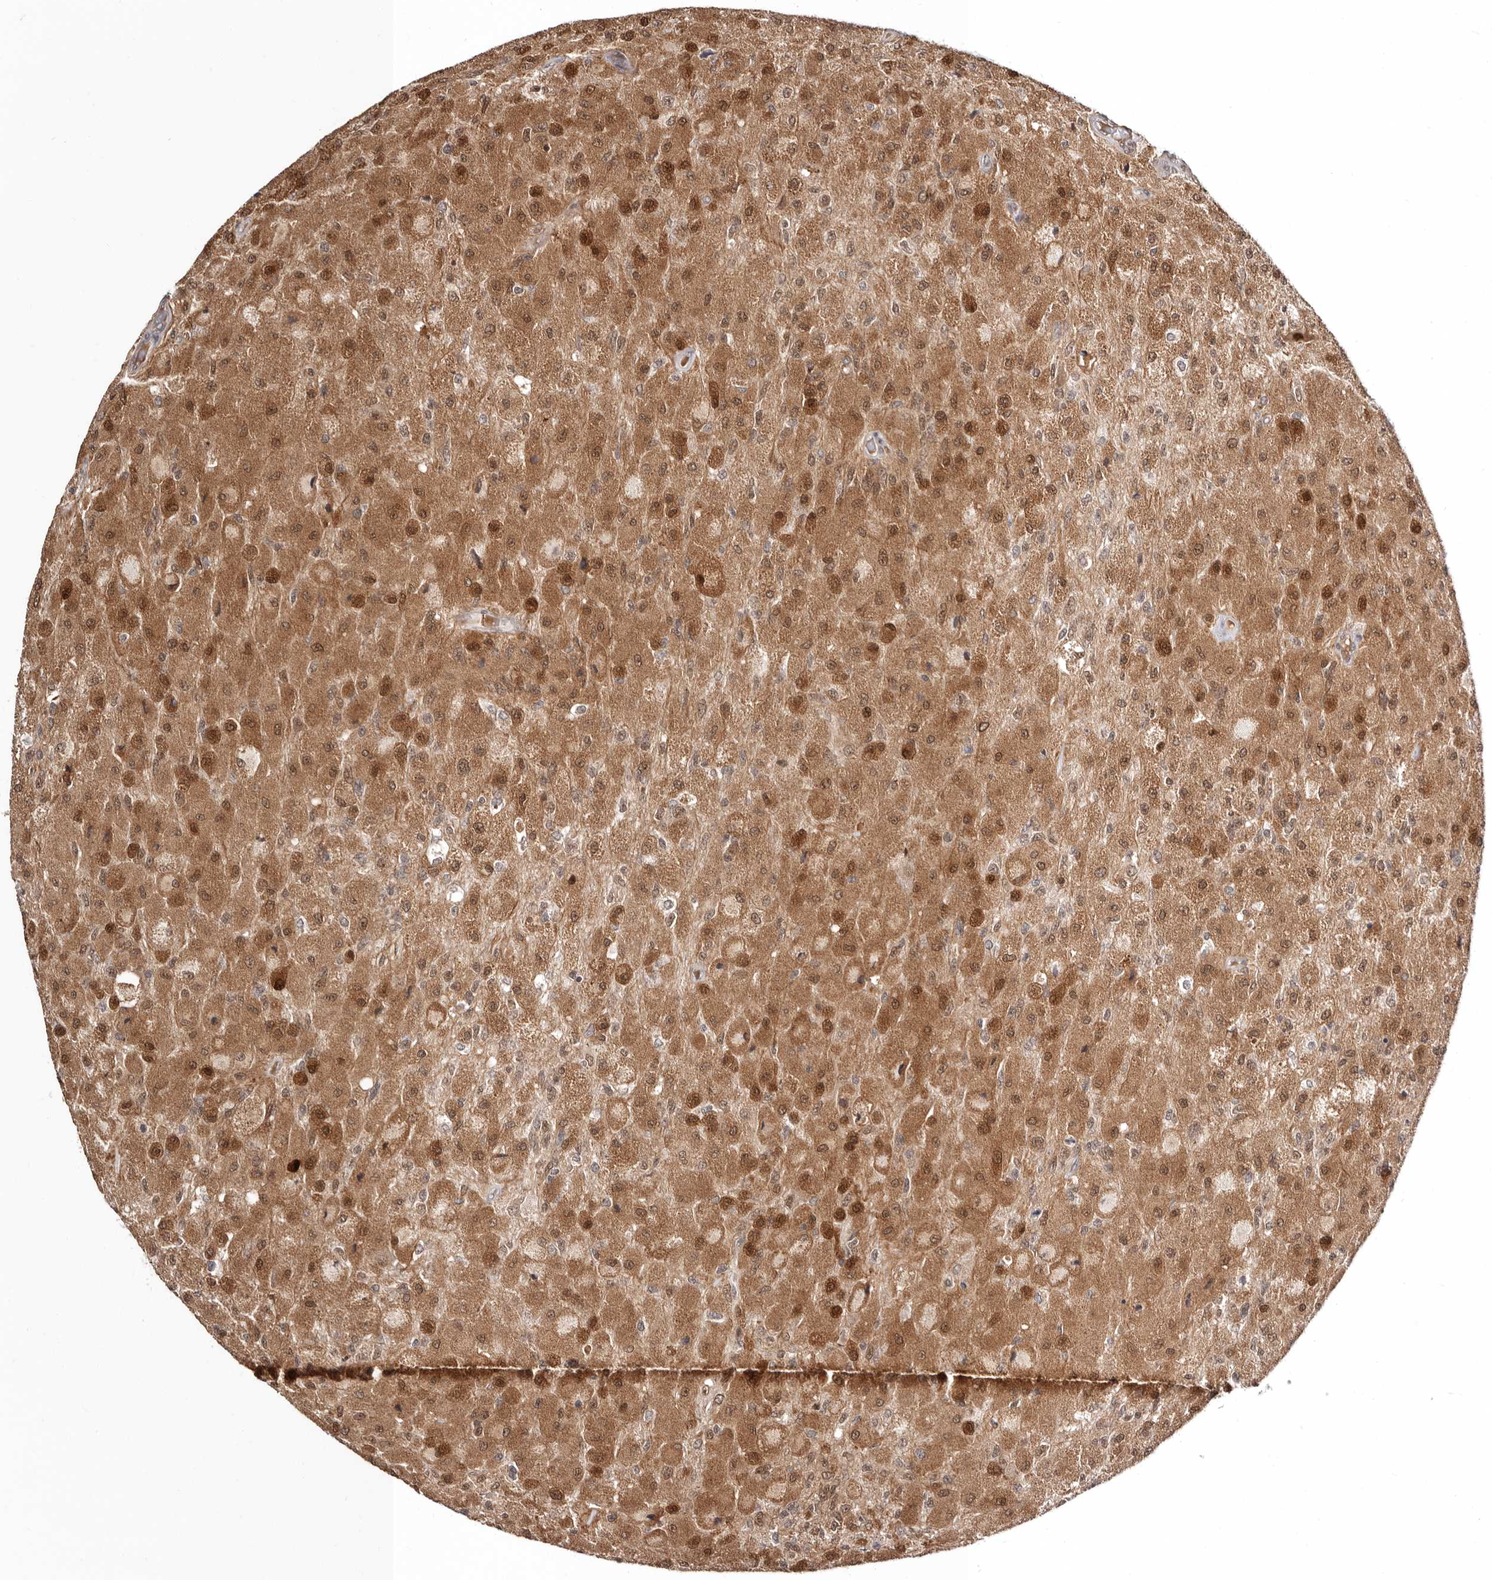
{"staining": {"intensity": "moderate", "quantity": ">75%", "location": "cytoplasmic/membranous,nuclear"}, "tissue": "glioma", "cell_type": "Tumor cells", "image_type": "cancer", "snomed": [{"axis": "morphology", "description": "Normal tissue, NOS"}, {"axis": "morphology", "description": "Glioma, malignant, High grade"}, {"axis": "topography", "description": "Cerebral cortex"}], "caption": "This is a histology image of immunohistochemistry (IHC) staining of malignant glioma (high-grade), which shows moderate positivity in the cytoplasmic/membranous and nuclear of tumor cells.", "gene": "MED8", "patient": {"sex": "male", "age": 77}}